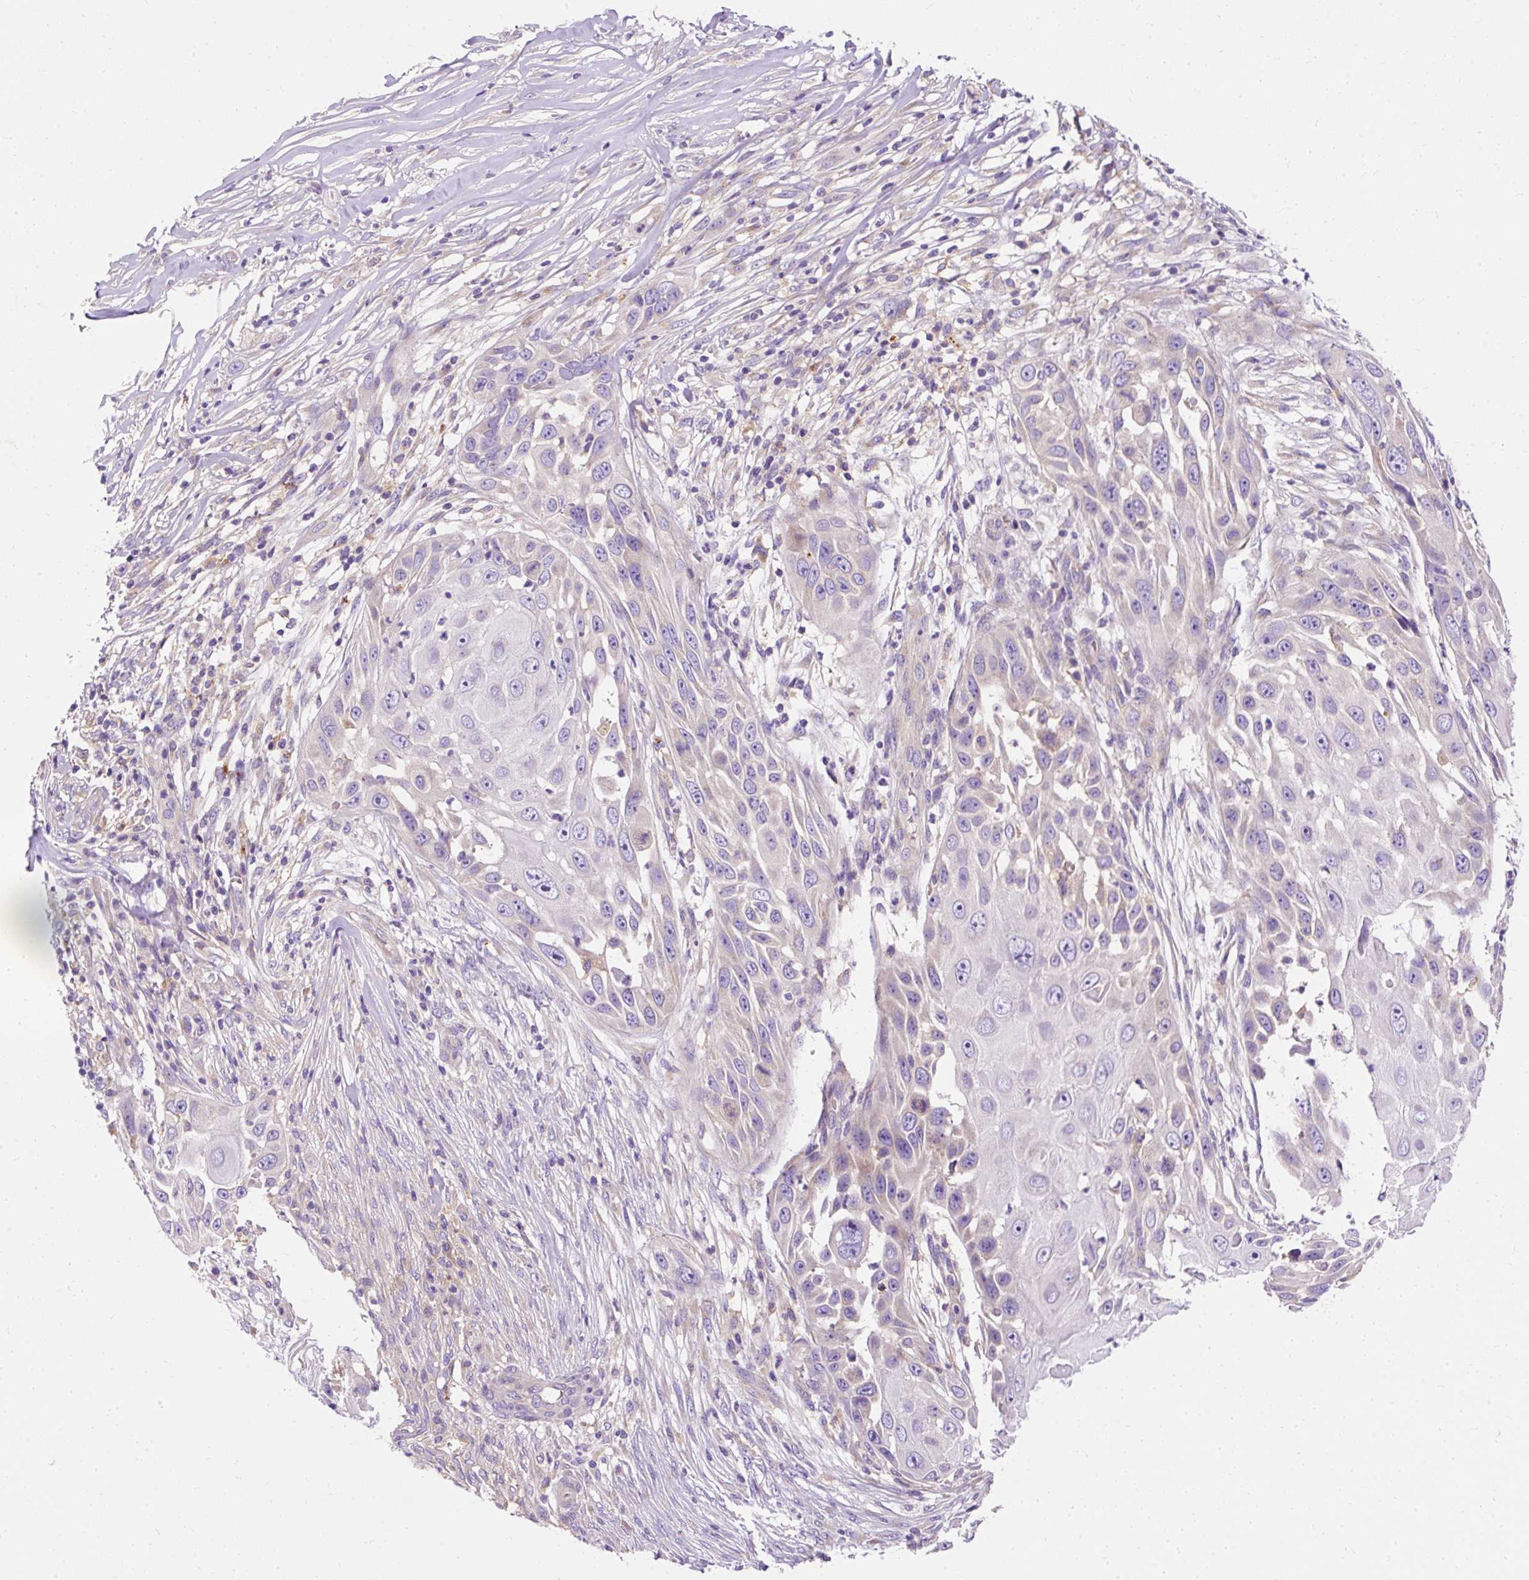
{"staining": {"intensity": "negative", "quantity": "none", "location": "none"}, "tissue": "skin cancer", "cell_type": "Tumor cells", "image_type": "cancer", "snomed": [{"axis": "morphology", "description": "Squamous cell carcinoma, NOS"}, {"axis": "topography", "description": "Skin"}], "caption": "Tumor cells show no significant protein positivity in skin cancer.", "gene": "OR4K15", "patient": {"sex": "female", "age": 44}}